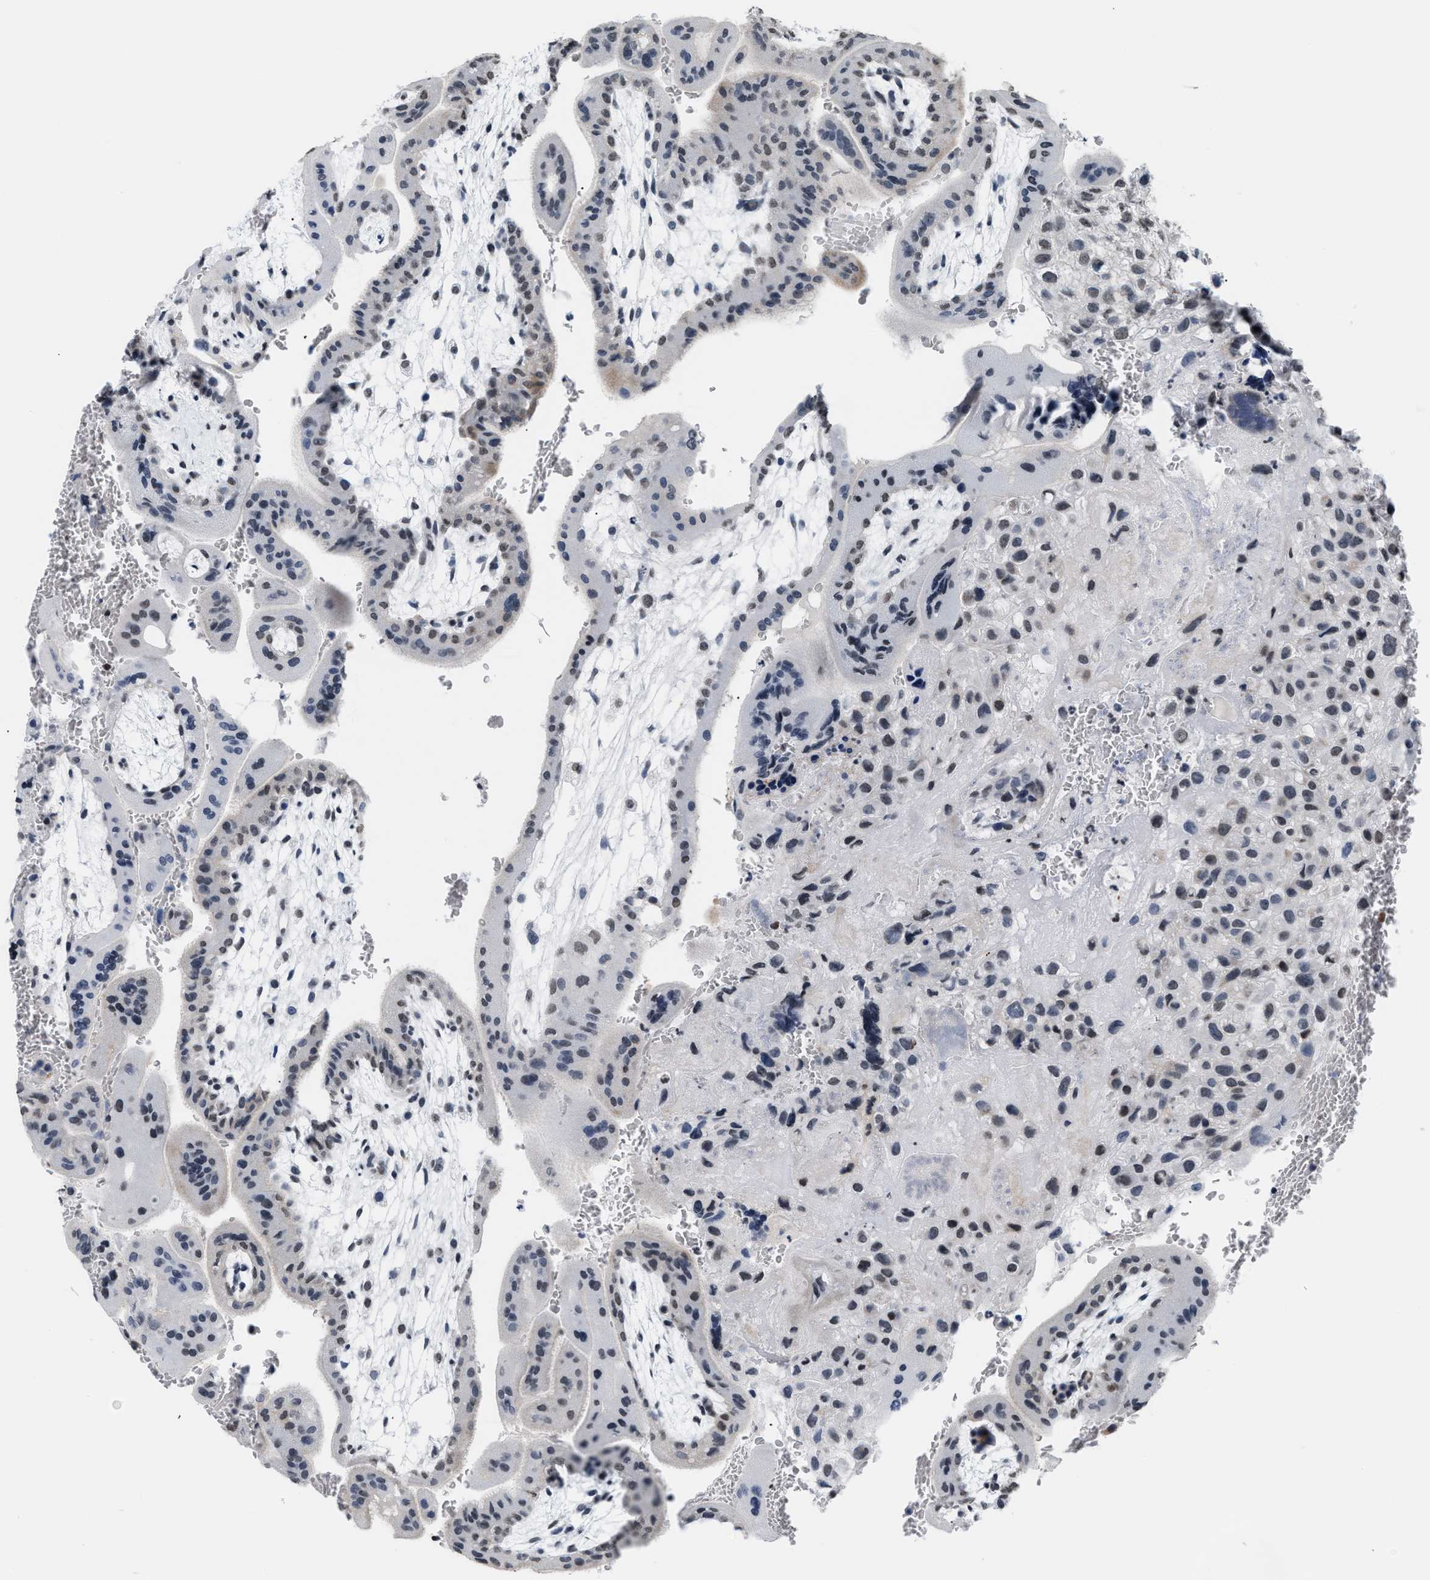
{"staining": {"intensity": "moderate", "quantity": ">75%", "location": "nuclear"}, "tissue": "placenta", "cell_type": "Decidual cells", "image_type": "normal", "snomed": [{"axis": "morphology", "description": "Normal tissue, NOS"}, {"axis": "topography", "description": "Placenta"}], "caption": "Placenta stained with IHC demonstrates moderate nuclear positivity in about >75% of decidual cells. (Stains: DAB (3,3'-diaminobenzidine) in brown, nuclei in blue, Microscopy: brightfield microscopy at high magnification).", "gene": "RAF1", "patient": {"sex": "female", "age": 35}}